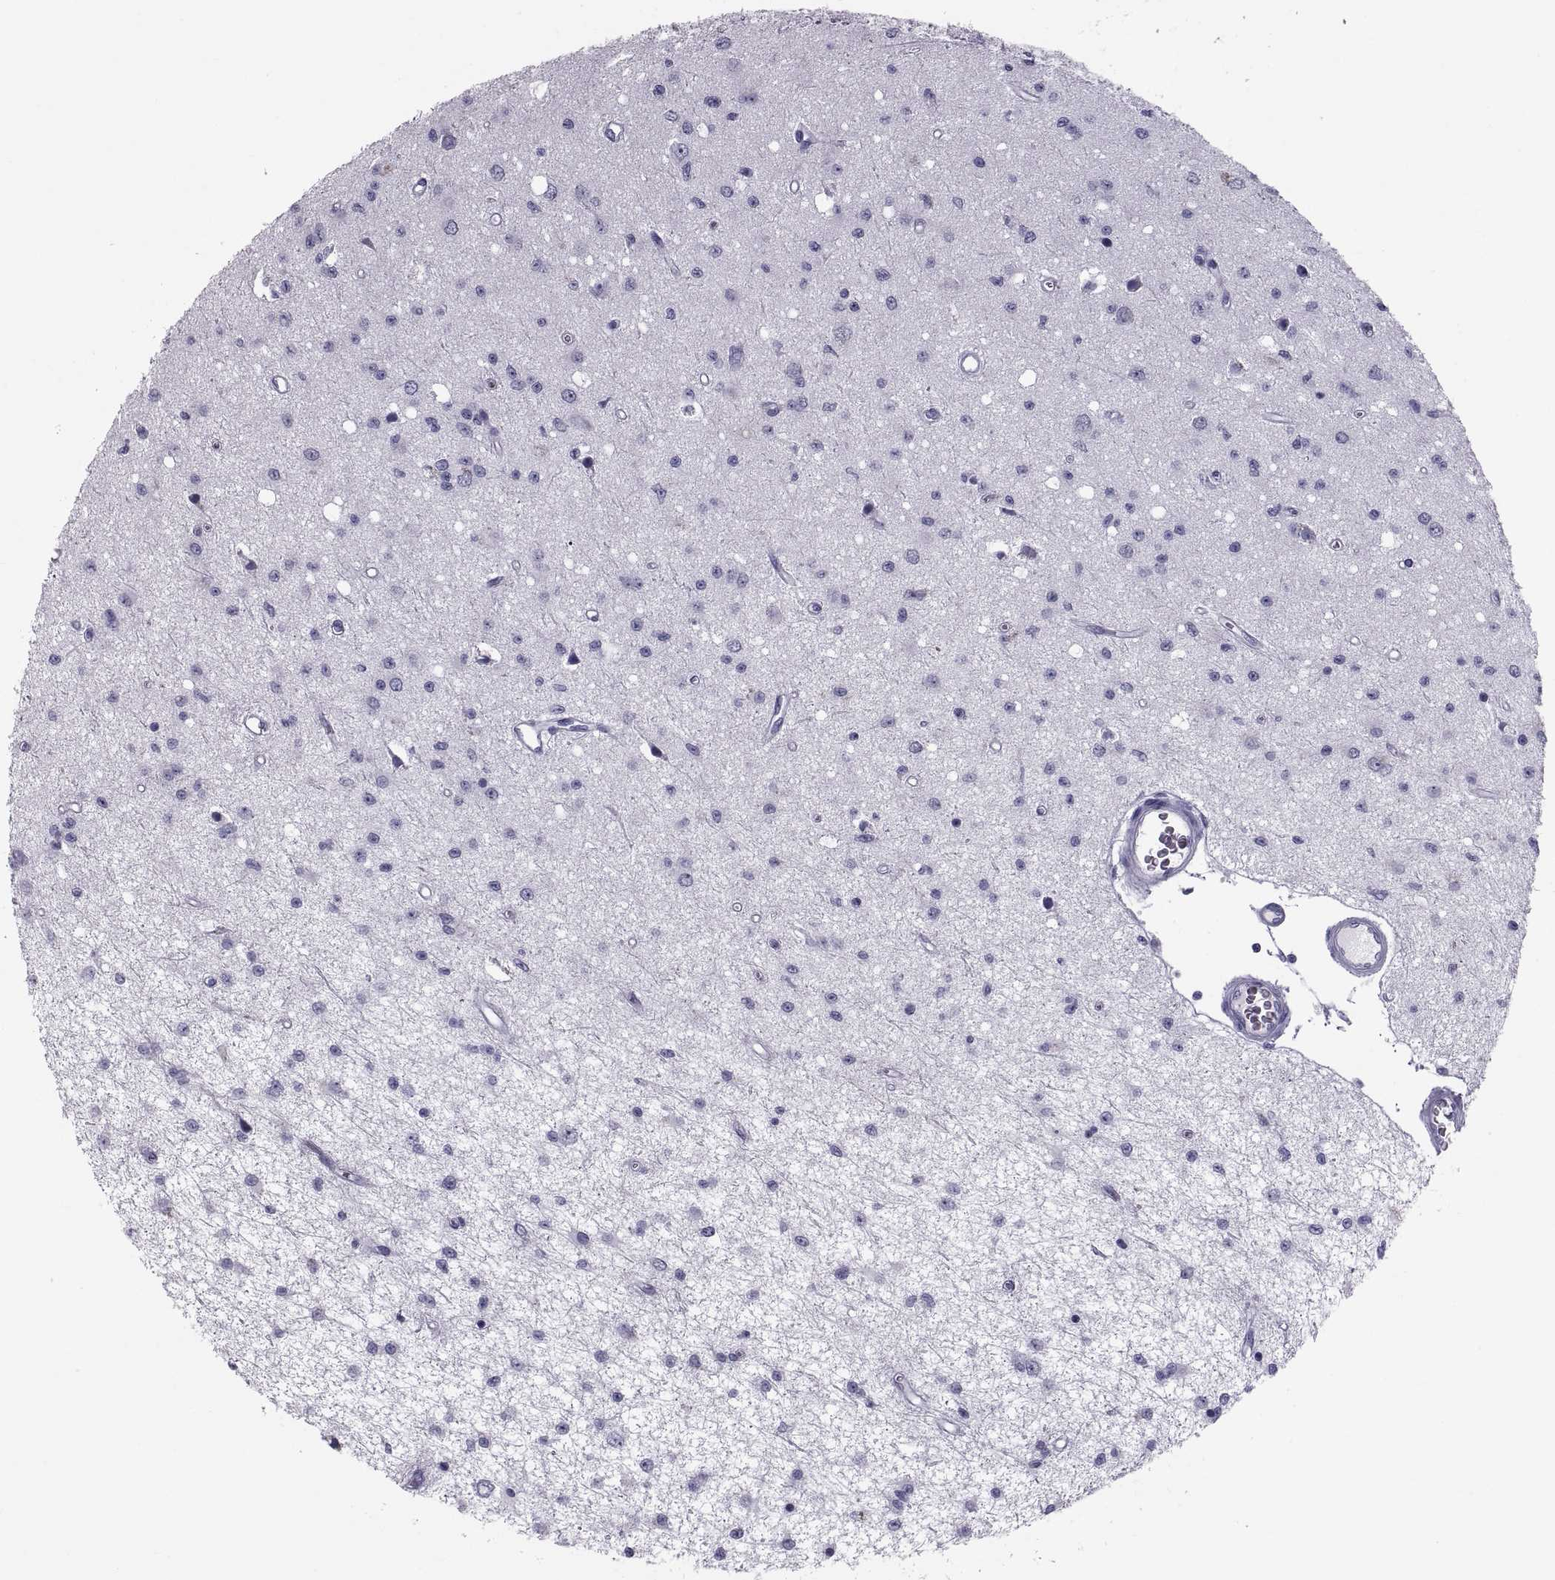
{"staining": {"intensity": "negative", "quantity": "none", "location": "none"}, "tissue": "glioma", "cell_type": "Tumor cells", "image_type": "cancer", "snomed": [{"axis": "morphology", "description": "Glioma, malignant, Low grade"}, {"axis": "topography", "description": "Brain"}], "caption": "This is an IHC histopathology image of low-grade glioma (malignant). There is no staining in tumor cells.", "gene": "CRISP1", "patient": {"sex": "female", "age": 45}}